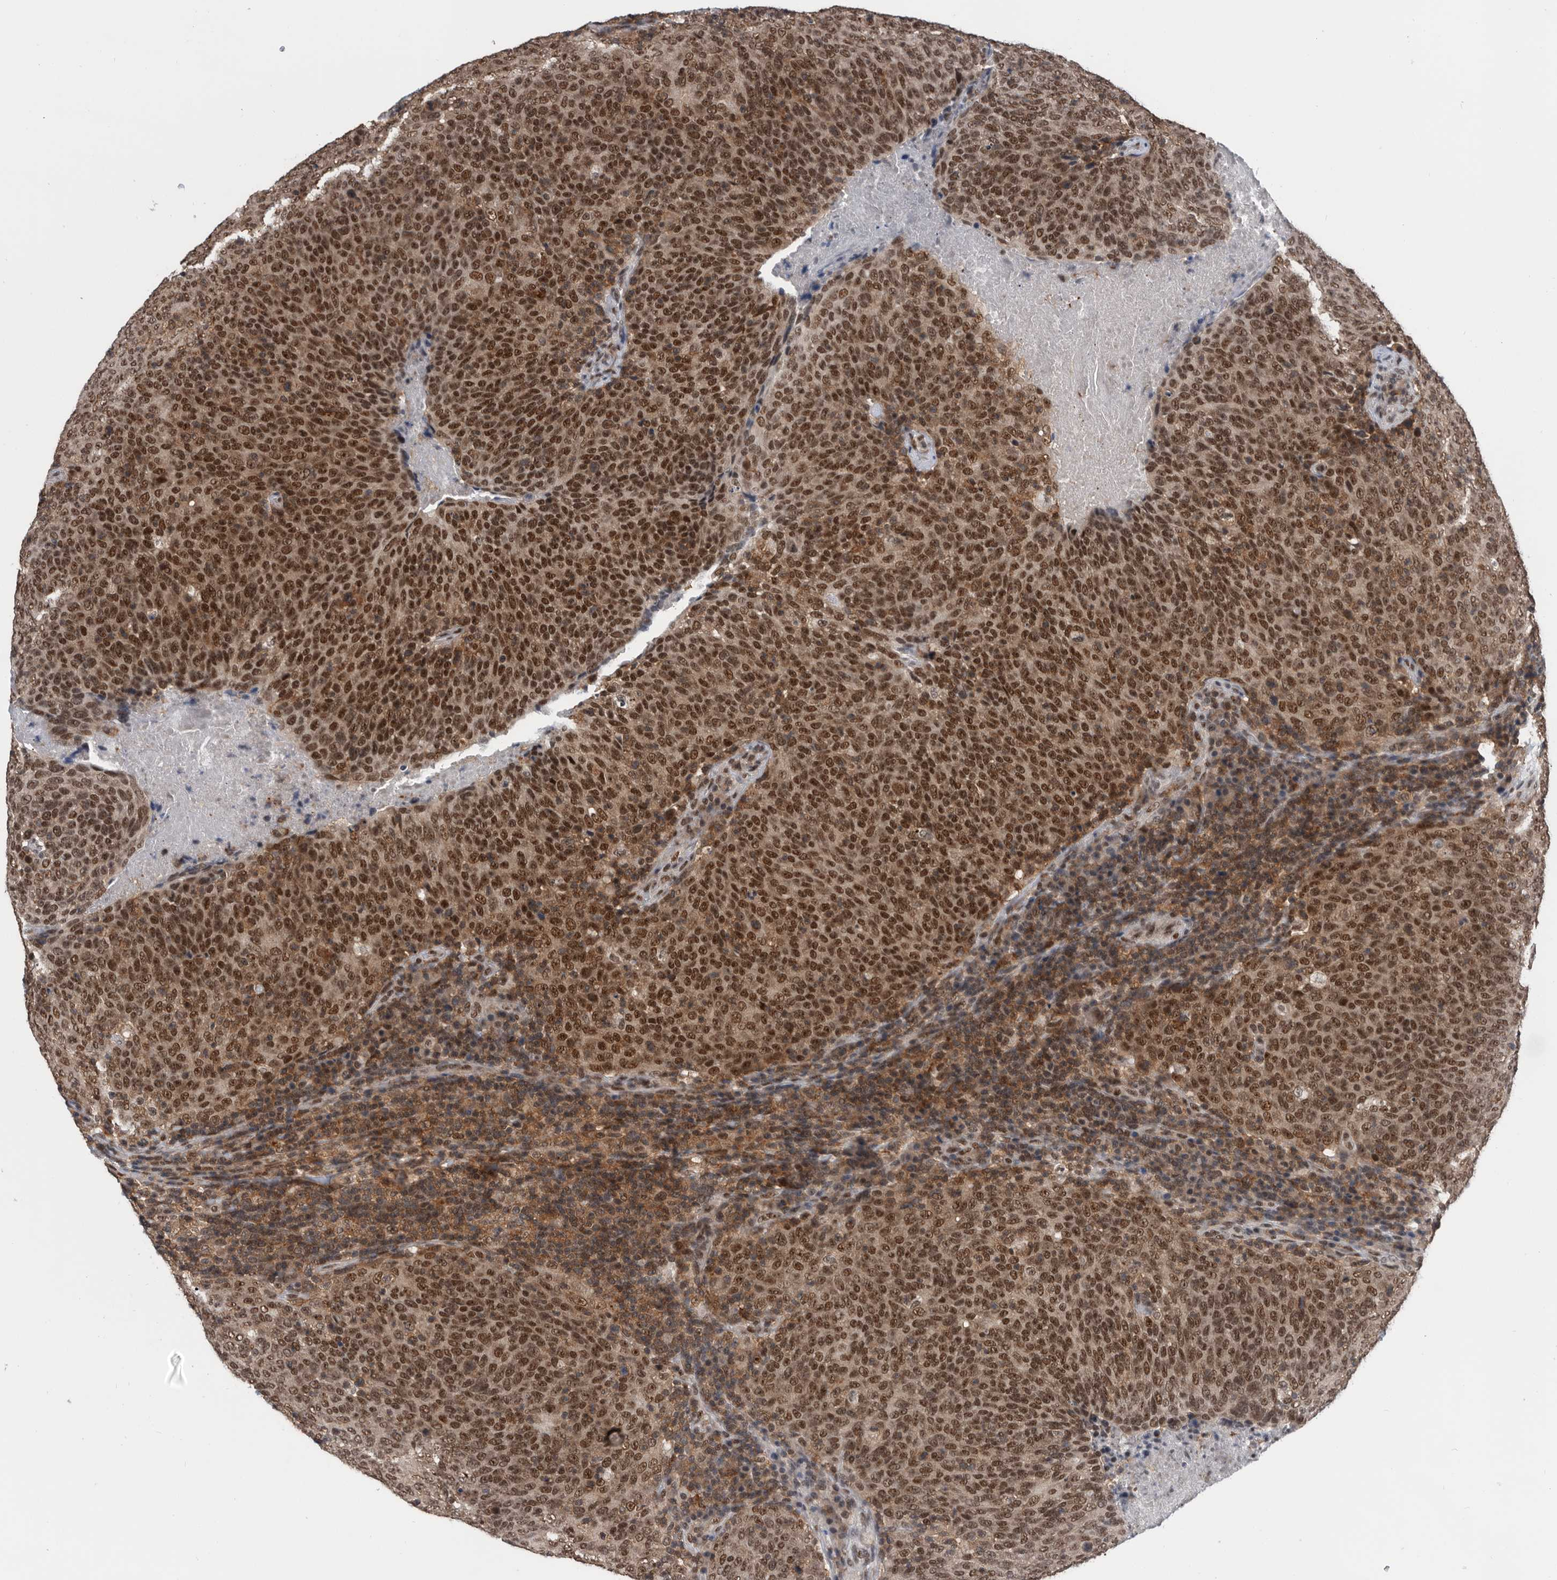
{"staining": {"intensity": "strong", "quantity": ">75%", "location": "cytoplasmic/membranous,nuclear"}, "tissue": "head and neck cancer", "cell_type": "Tumor cells", "image_type": "cancer", "snomed": [{"axis": "morphology", "description": "Squamous cell carcinoma, NOS"}, {"axis": "morphology", "description": "Squamous cell carcinoma, metastatic, NOS"}, {"axis": "topography", "description": "Lymph node"}, {"axis": "topography", "description": "Head-Neck"}], "caption": "This is a photomicrograph of immunohistochemistry (IHC) staining of head and neck metastatic squamous cell carcinoma, which shows strong positivity in the cytoplasmic/membranous and nuclear of tumor cells.", "gene": "ZNF260", "patient": {"sex": "male", "age": 62}}